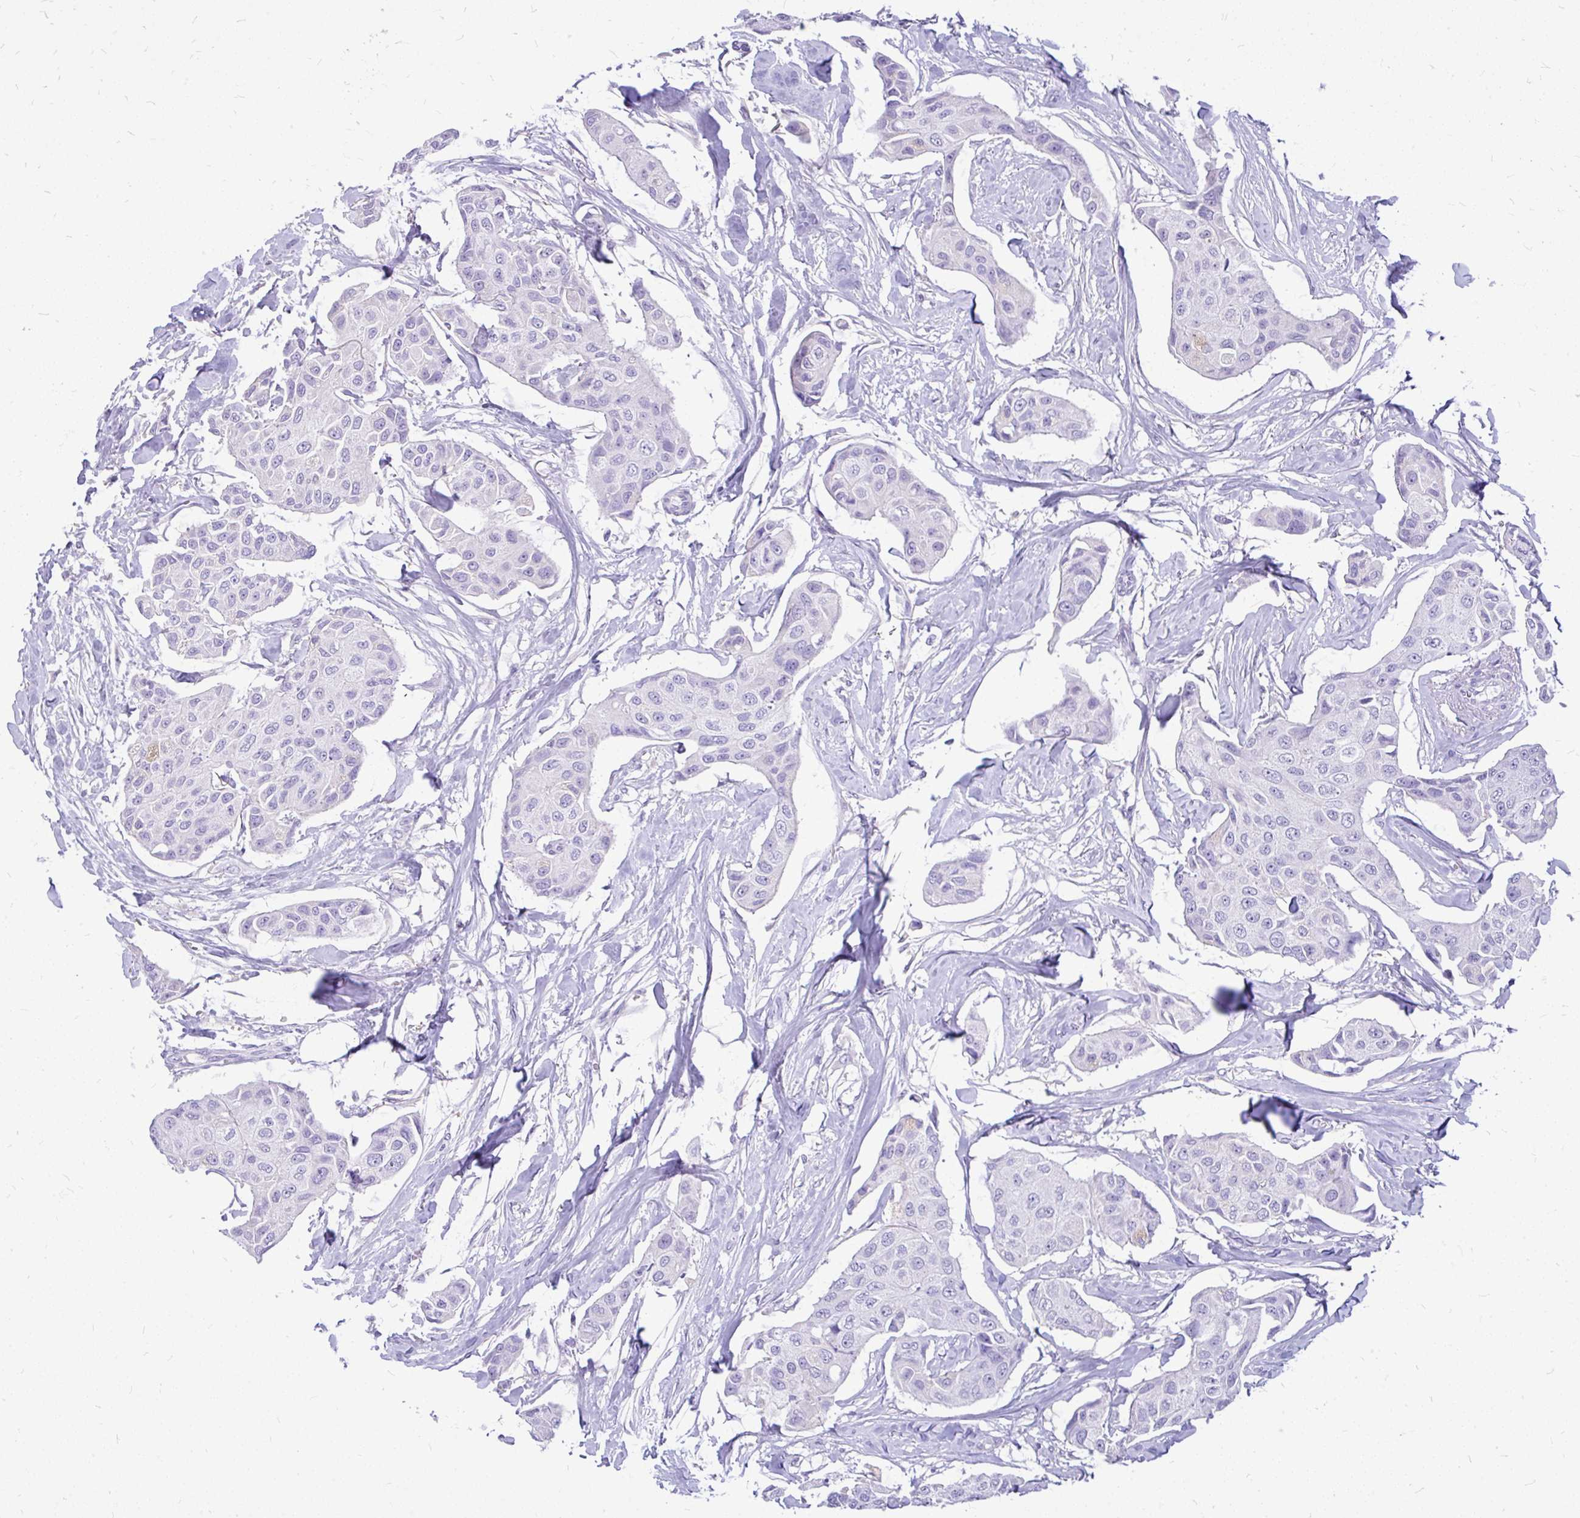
{"staining": {"intensity": "negative", "quantity": "none", "location": "none"}, "tissue": "breast cancer", "cell_type": "Tumor cells", "image_type": "cancer", "snomed": [{"axis": "morphology", "description": "Duct carcinoma"}, {"axis": "topography", "description": "Breast"}, {"axis": "topography", "description": "Lymph node"}], "caption": "Tumor cells are negative for protein expression in human breast cancer (intraductal carcinoma).", "gene": "MAP1LC3A", "patient": {"sex": "female", "age": 80}}